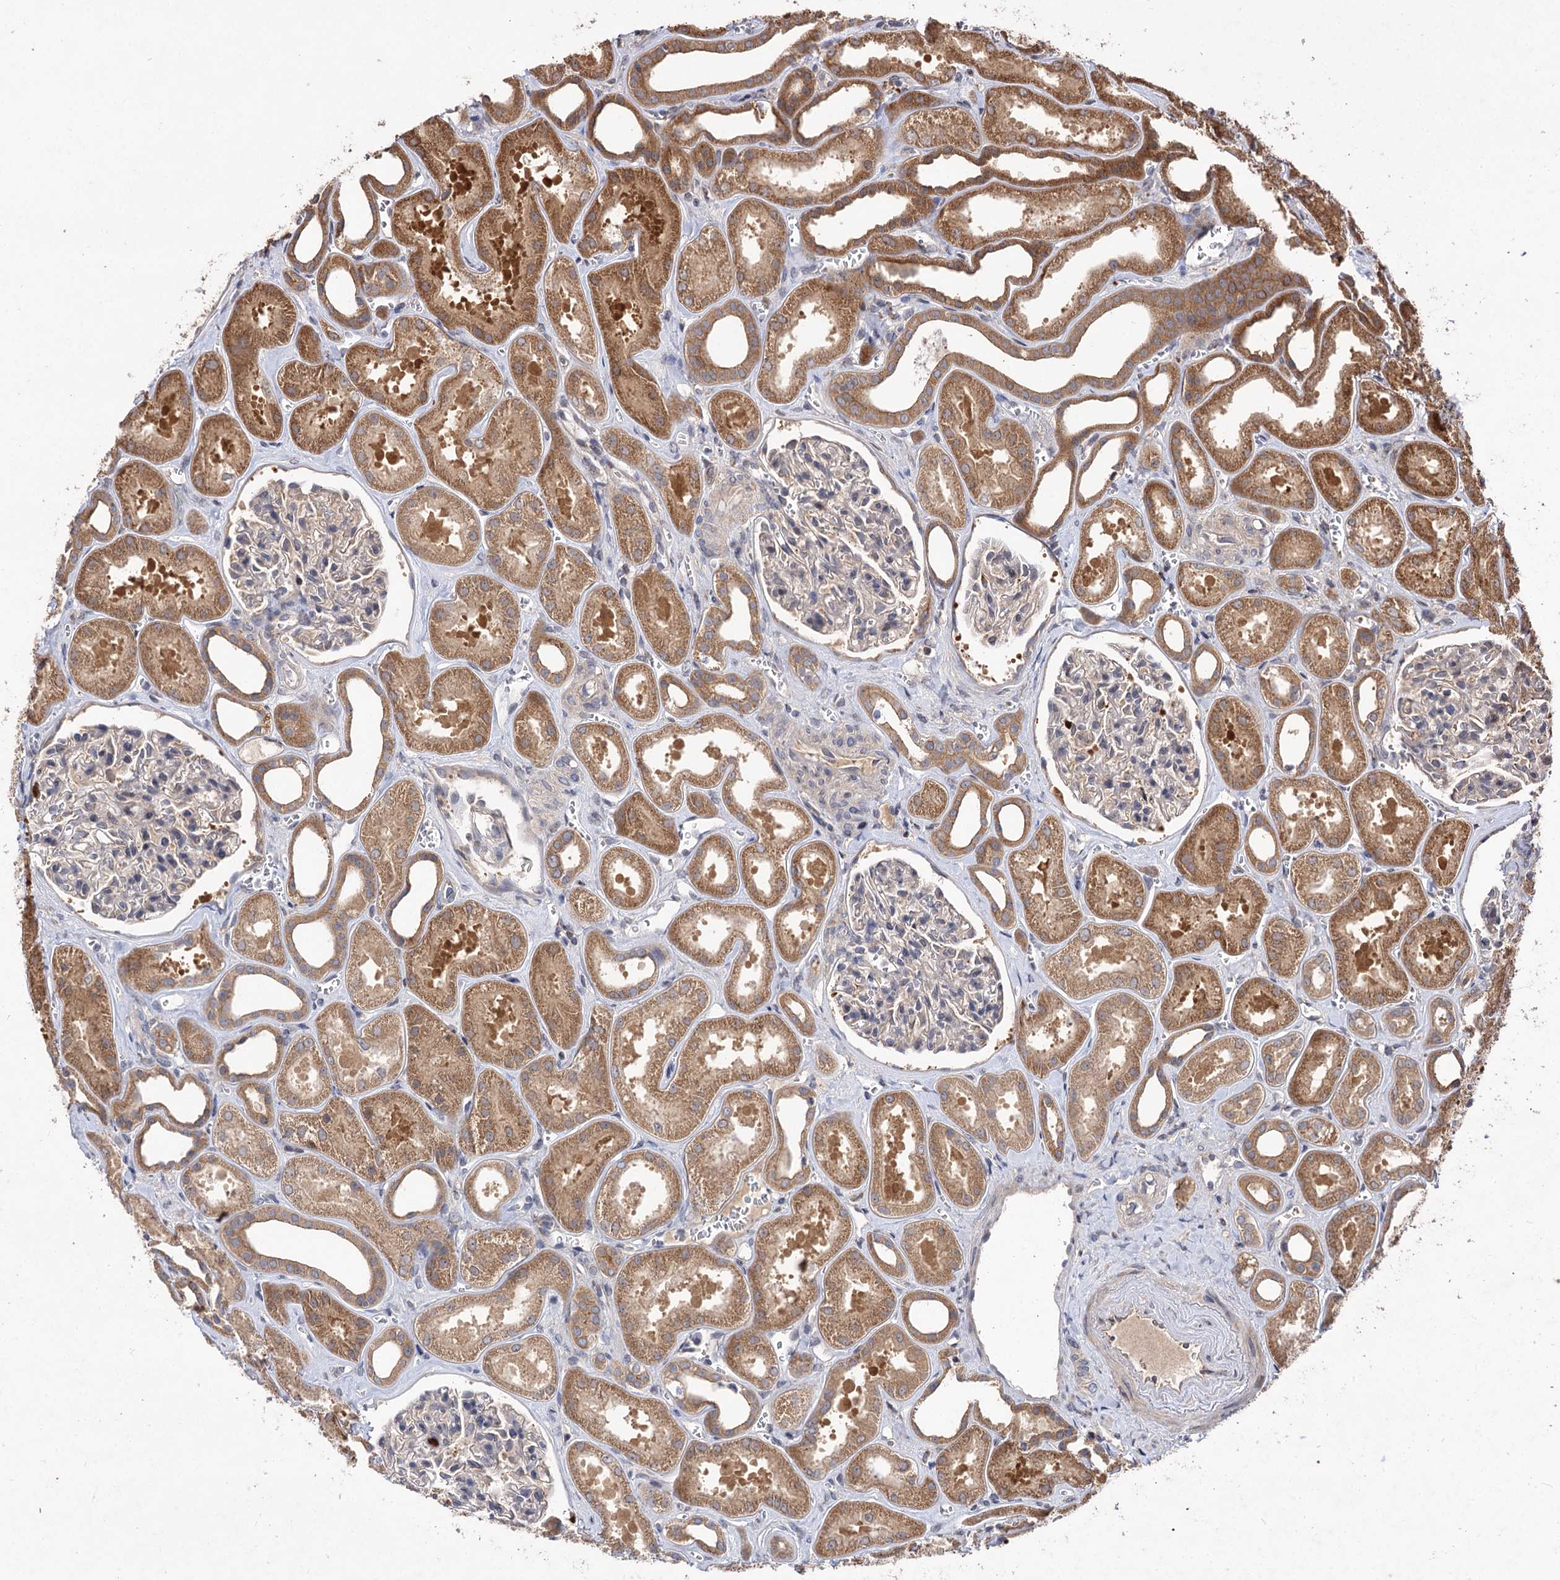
{"staining": {"intensity": "weak", "quantity": "<25%", "location": "cytoplasmic/membranous"}, "tissue": "kidney", "cell_type": "Cells in glomeruli", "image_type": "normal", "snomed": [{"axis": "morphology", "description": "Normal tissue, NOS"}, {"axis": "morphology", "description": "Adenocarcinoma, NOS"}, {"axis": "topography", "description": "Kidney"}], "caption": "Cells in glomeruli show no significant positivity in normal kidney. Nuclei are stained in blue.", "gene": "FBXW8", "patient": {"sex": "female", "age": 68}}